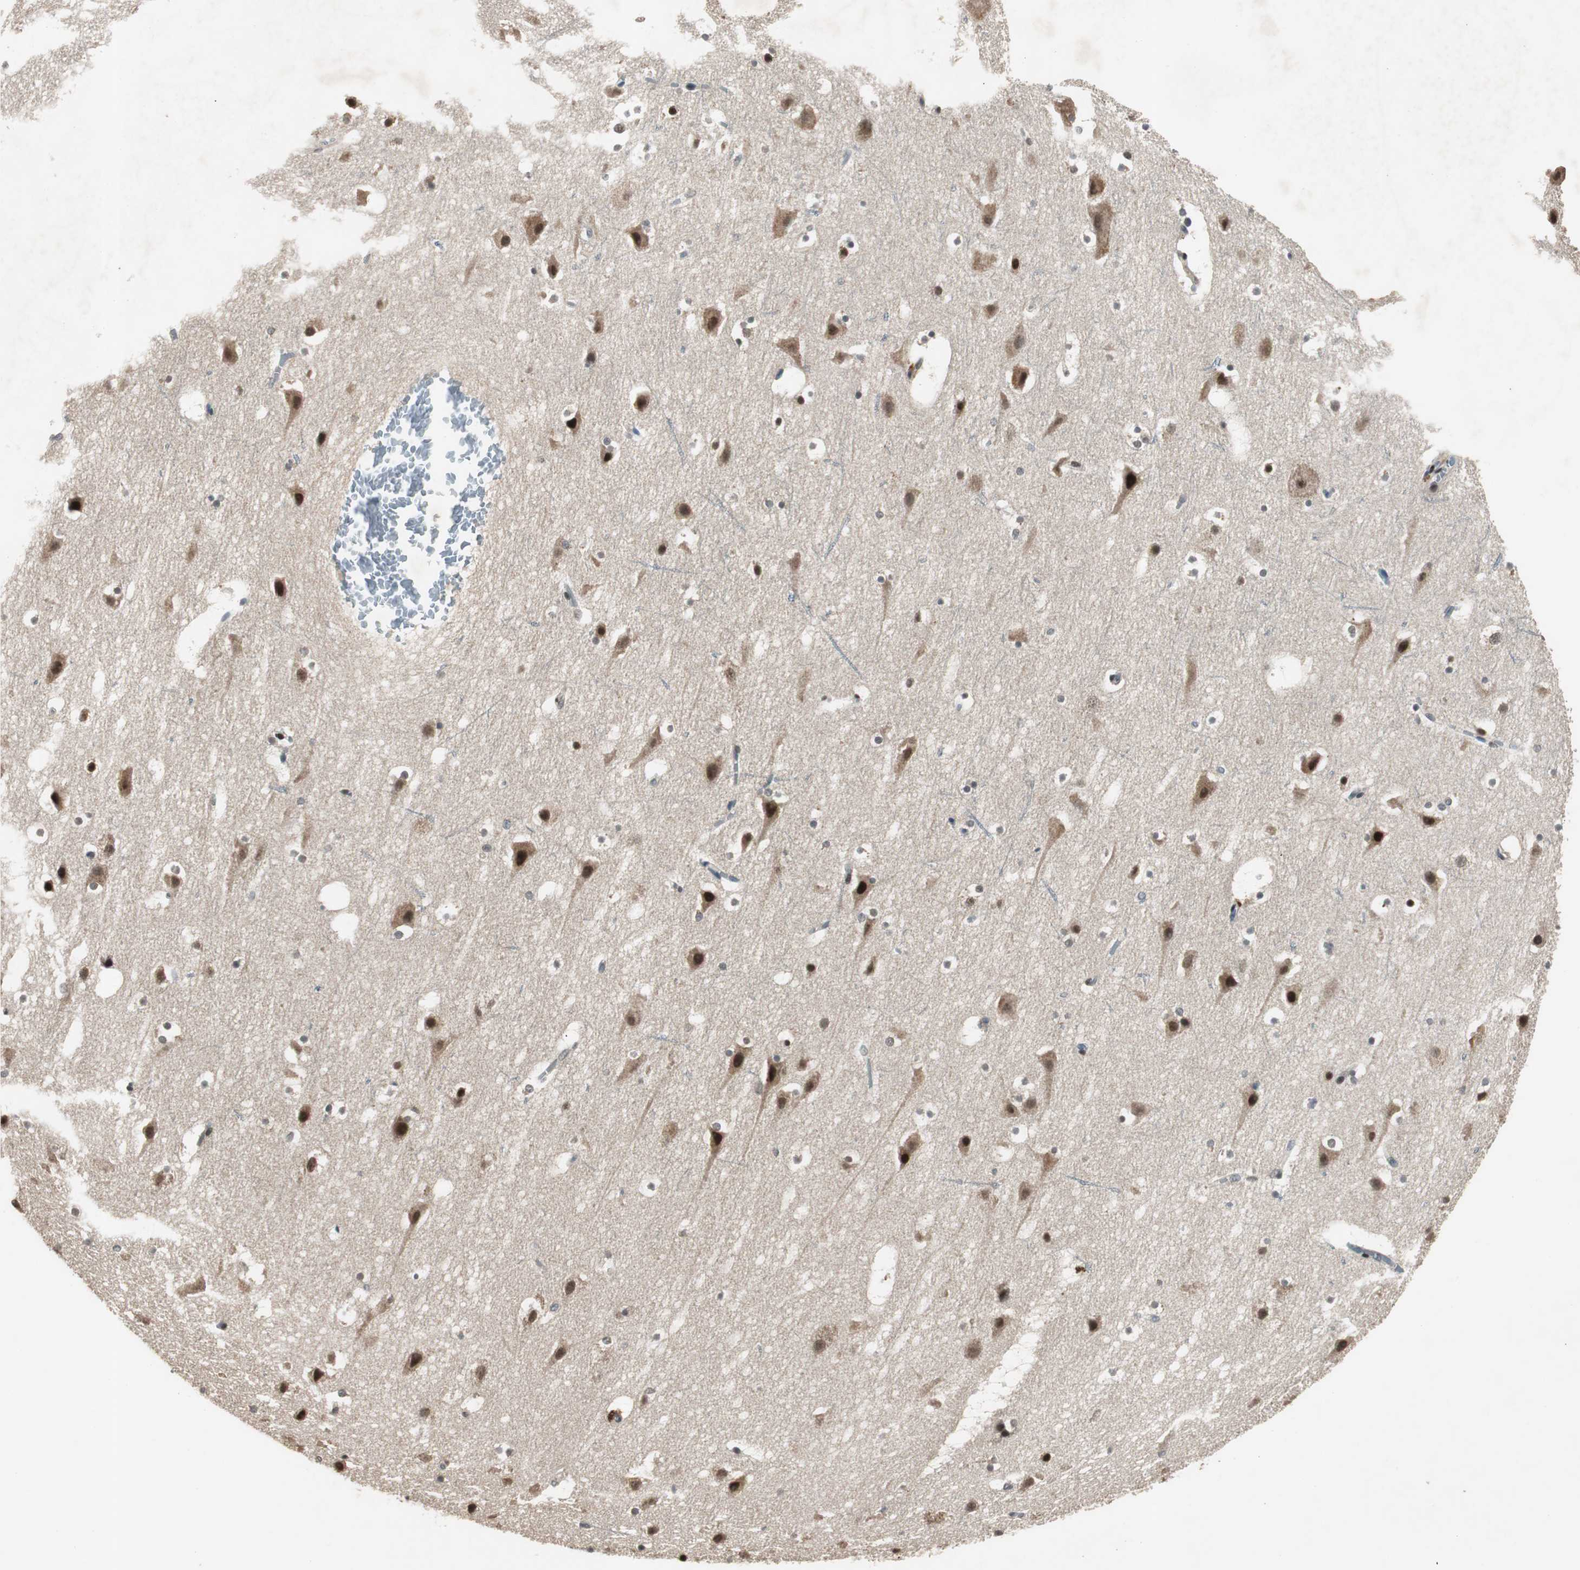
{"staining": {"intensity": "weak", "quantity": ">75%", "location": "cytoplasmic/membranous"}, "tissue": "cerebral cortex", "cell_type": "Endothelial cells", "image_type": "normal", "snomed": [{"axis": "morphology", "description": "Normal tissue, NOS"}, {"axis": "topography", "description": "Cerebral cortex"}], "caption": "A low amount of weak cytoplasmic/membranous expression is seen in approximately >75% of endothelial cells in unremarkable cerebral cortex.", "gene": "BOLA1", "patient": {"sex": "male", "age": 45}}